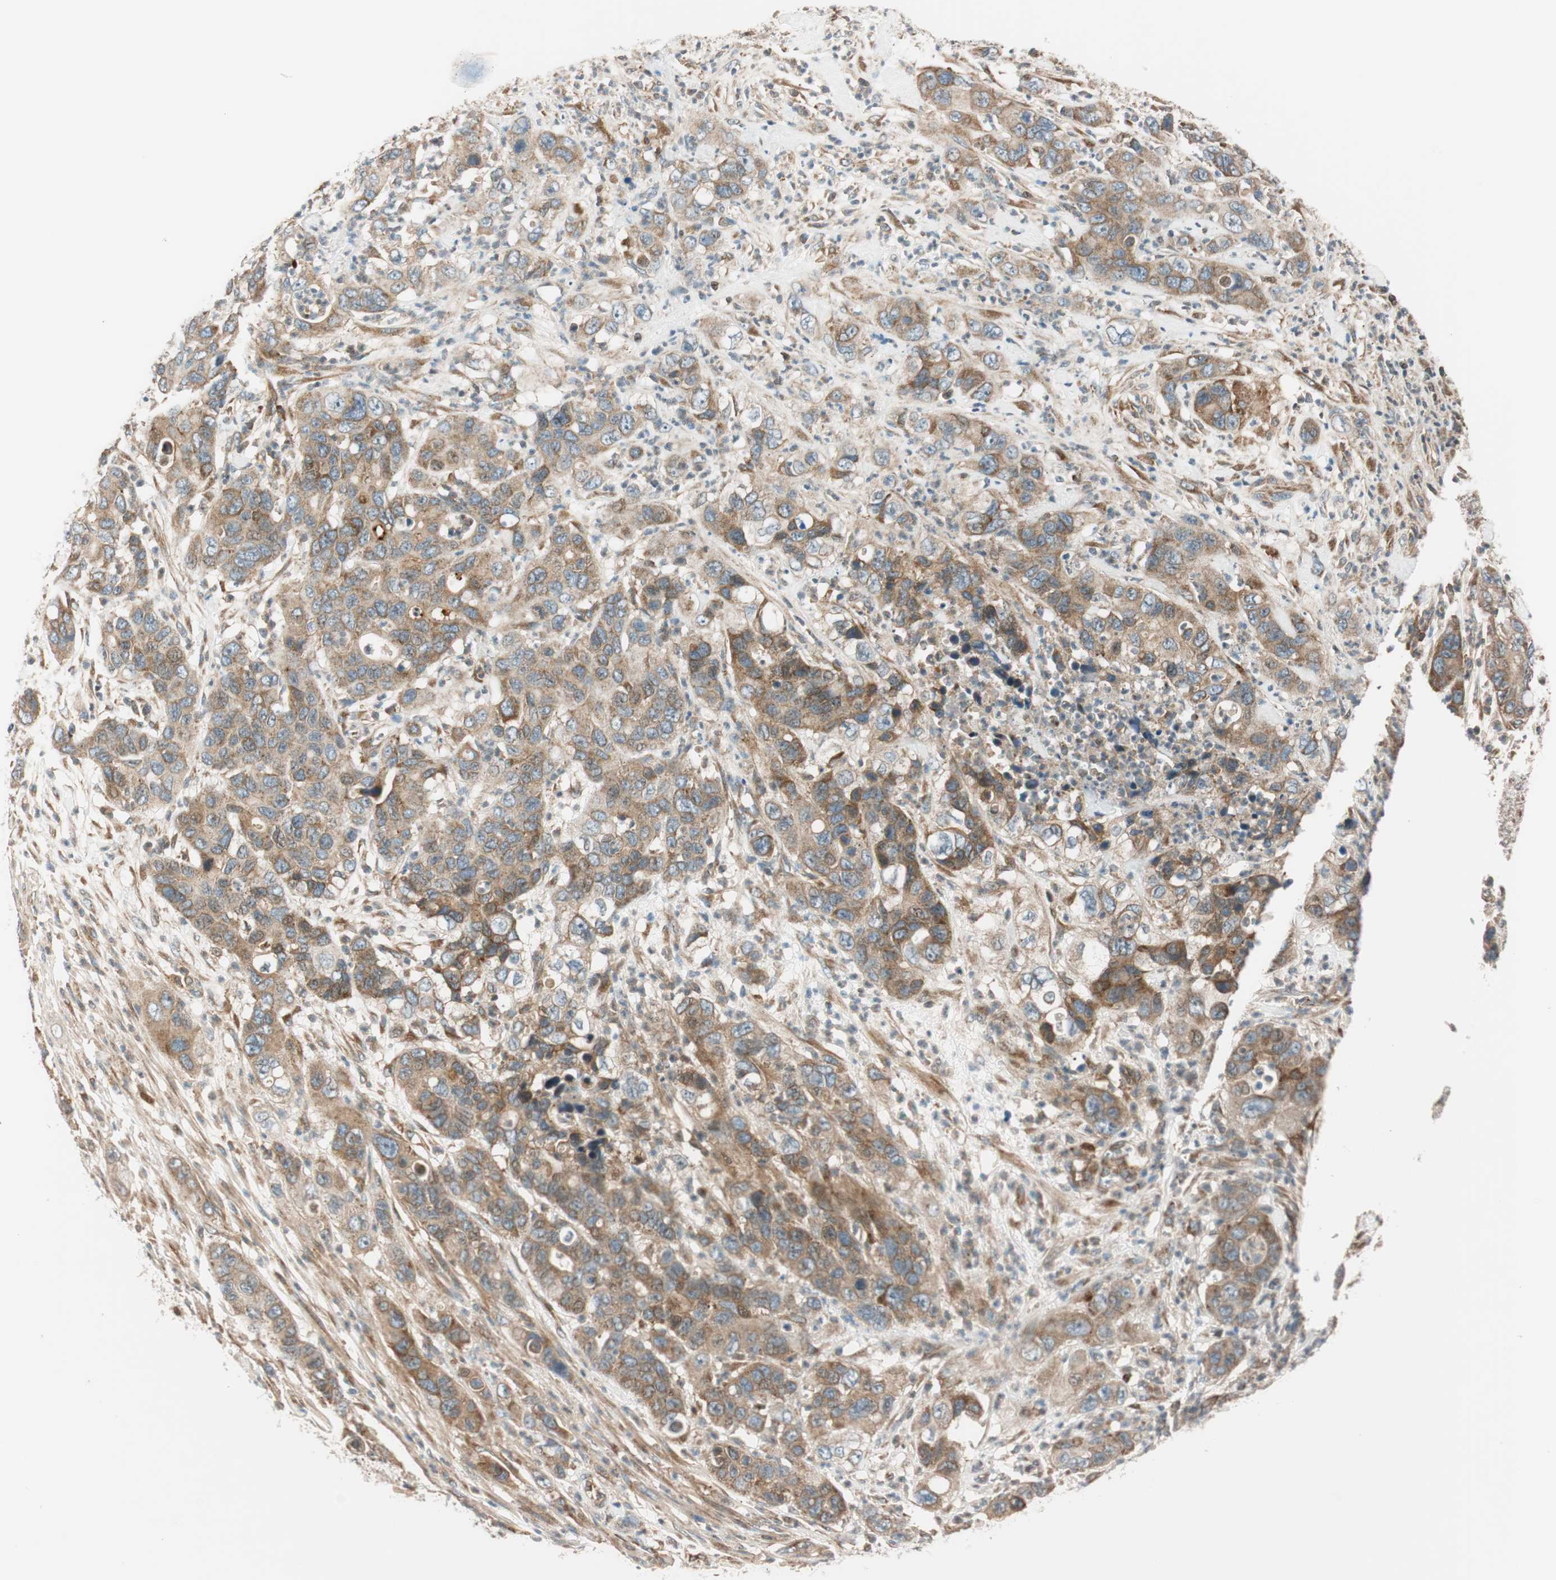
{"staining": {"intensity": "moderate", "quantity": ">75%", "location": "cytoplasmic/membranous"}, "tissue": "pancreatic cancer", "cell_type": "Tumor cells", "image_type": "cancer", "snomed": [{"axis": "morphology", "description": "Adenocarcinoma, NOS"}, {"axis": "topography", "description": "Pancreas"}], "caption": "Human pancreatic cancer (adenocarcinoma) stained with a protein marker reveals moderate staining in tumor cells.", "gene": "ABI1", "patient": {"sex": "female", "age": 71}}